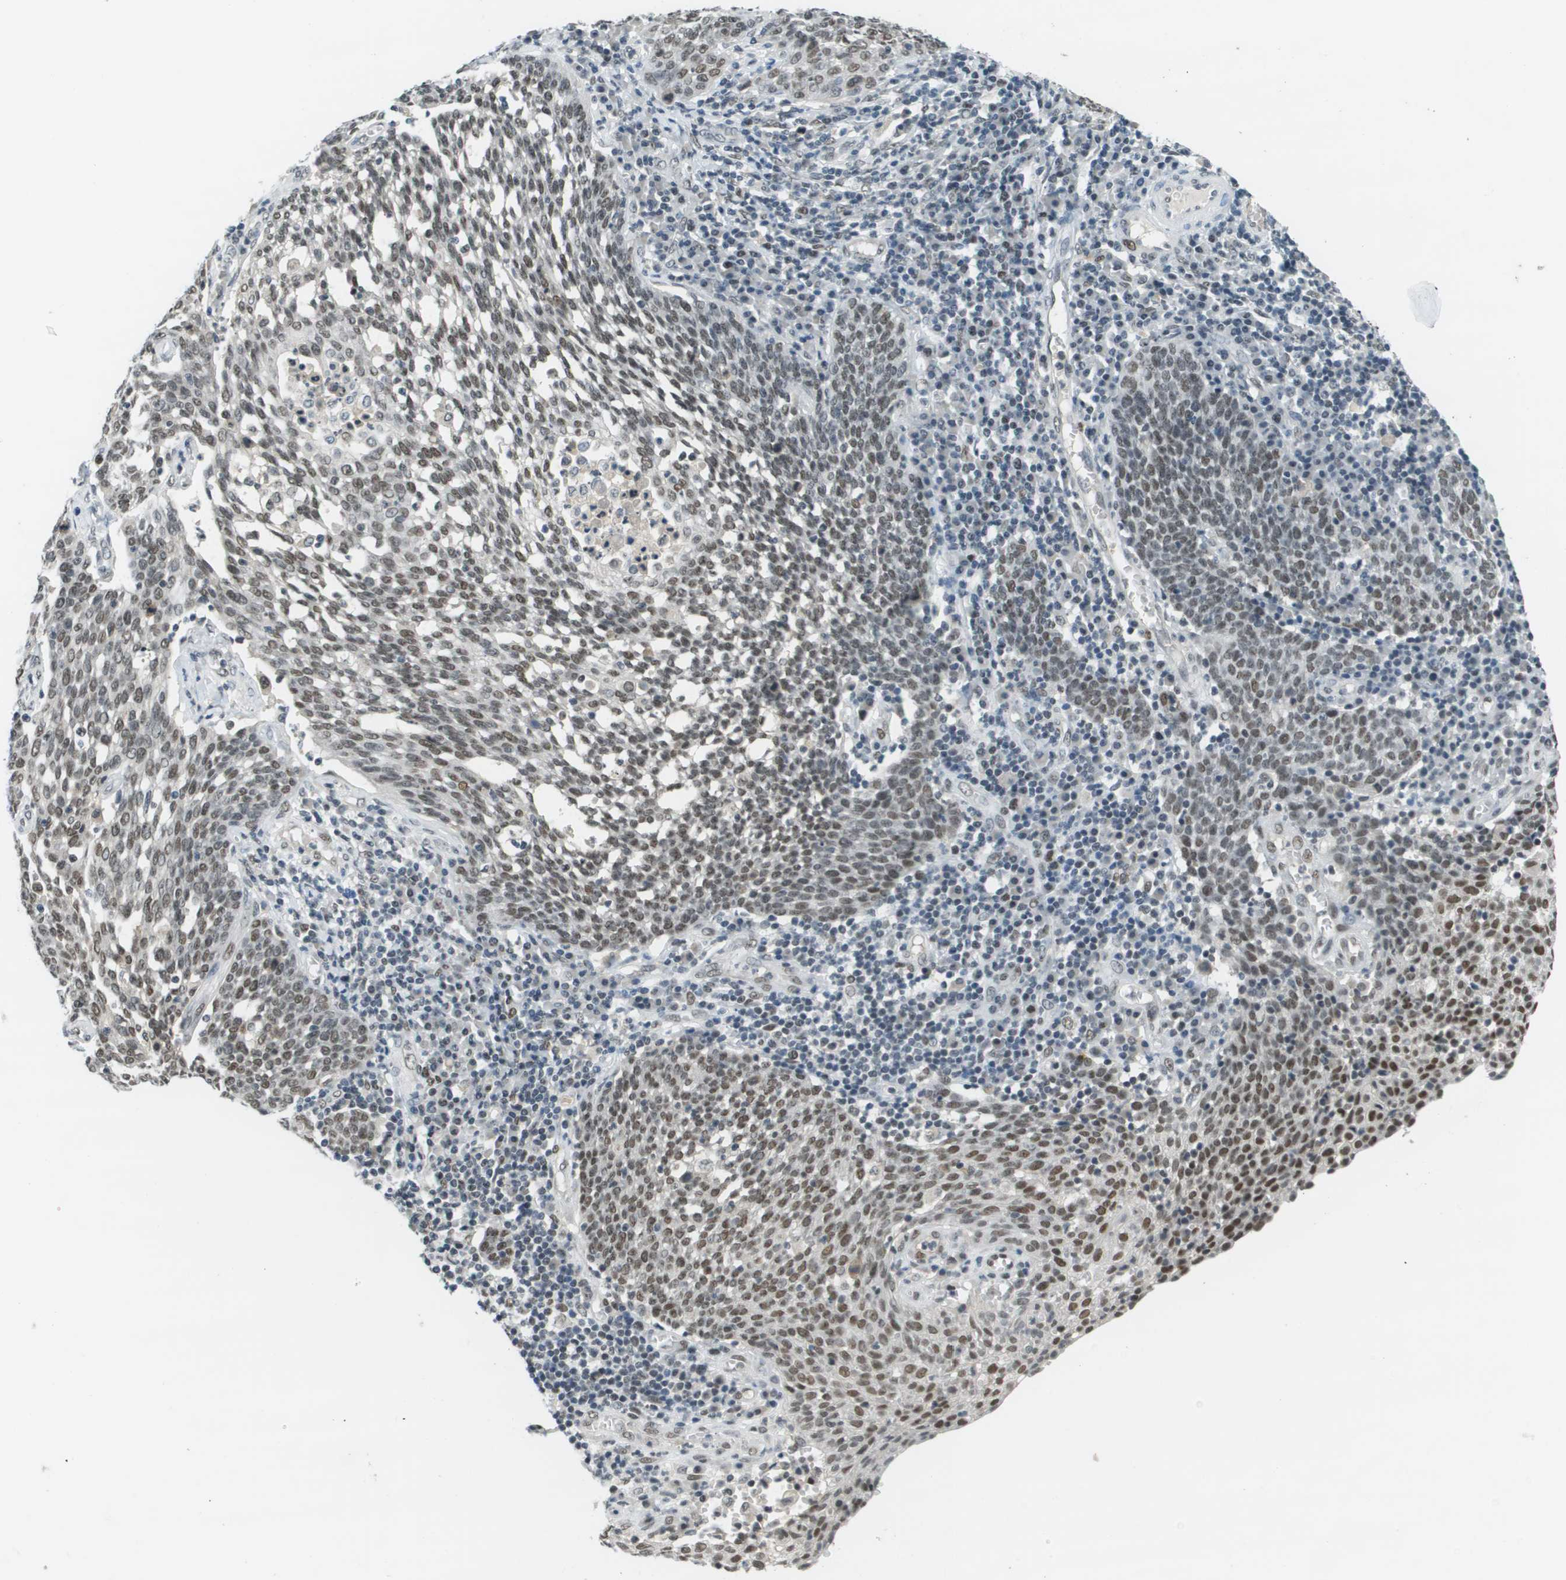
{"staining": {"intensity": "moderate", "quantity": ">75%", "location": "nuclear"}, "tissue": "cervical cancer", "cell_type": "Tumor cells", "image_type": "cancer", "snomed": [{"axis": "morphology", "description": "Squamous cell carcinoma, NOS"}, {"axis": "topography", "description": "Cervix"}], "caption": "Cervical cancer was stained to show a protein in brown. There is medium levels of moderate nuclear positivity in about >75% of tumor cells. The staining is performed using DAB (3,3'-diaminobenzidine) brown chromogen to label protein expression. The nuclei are counter-stained blue using hematoxylin.", "gene": "CBX5", "patient": {"sex": "female", "age": 34}}